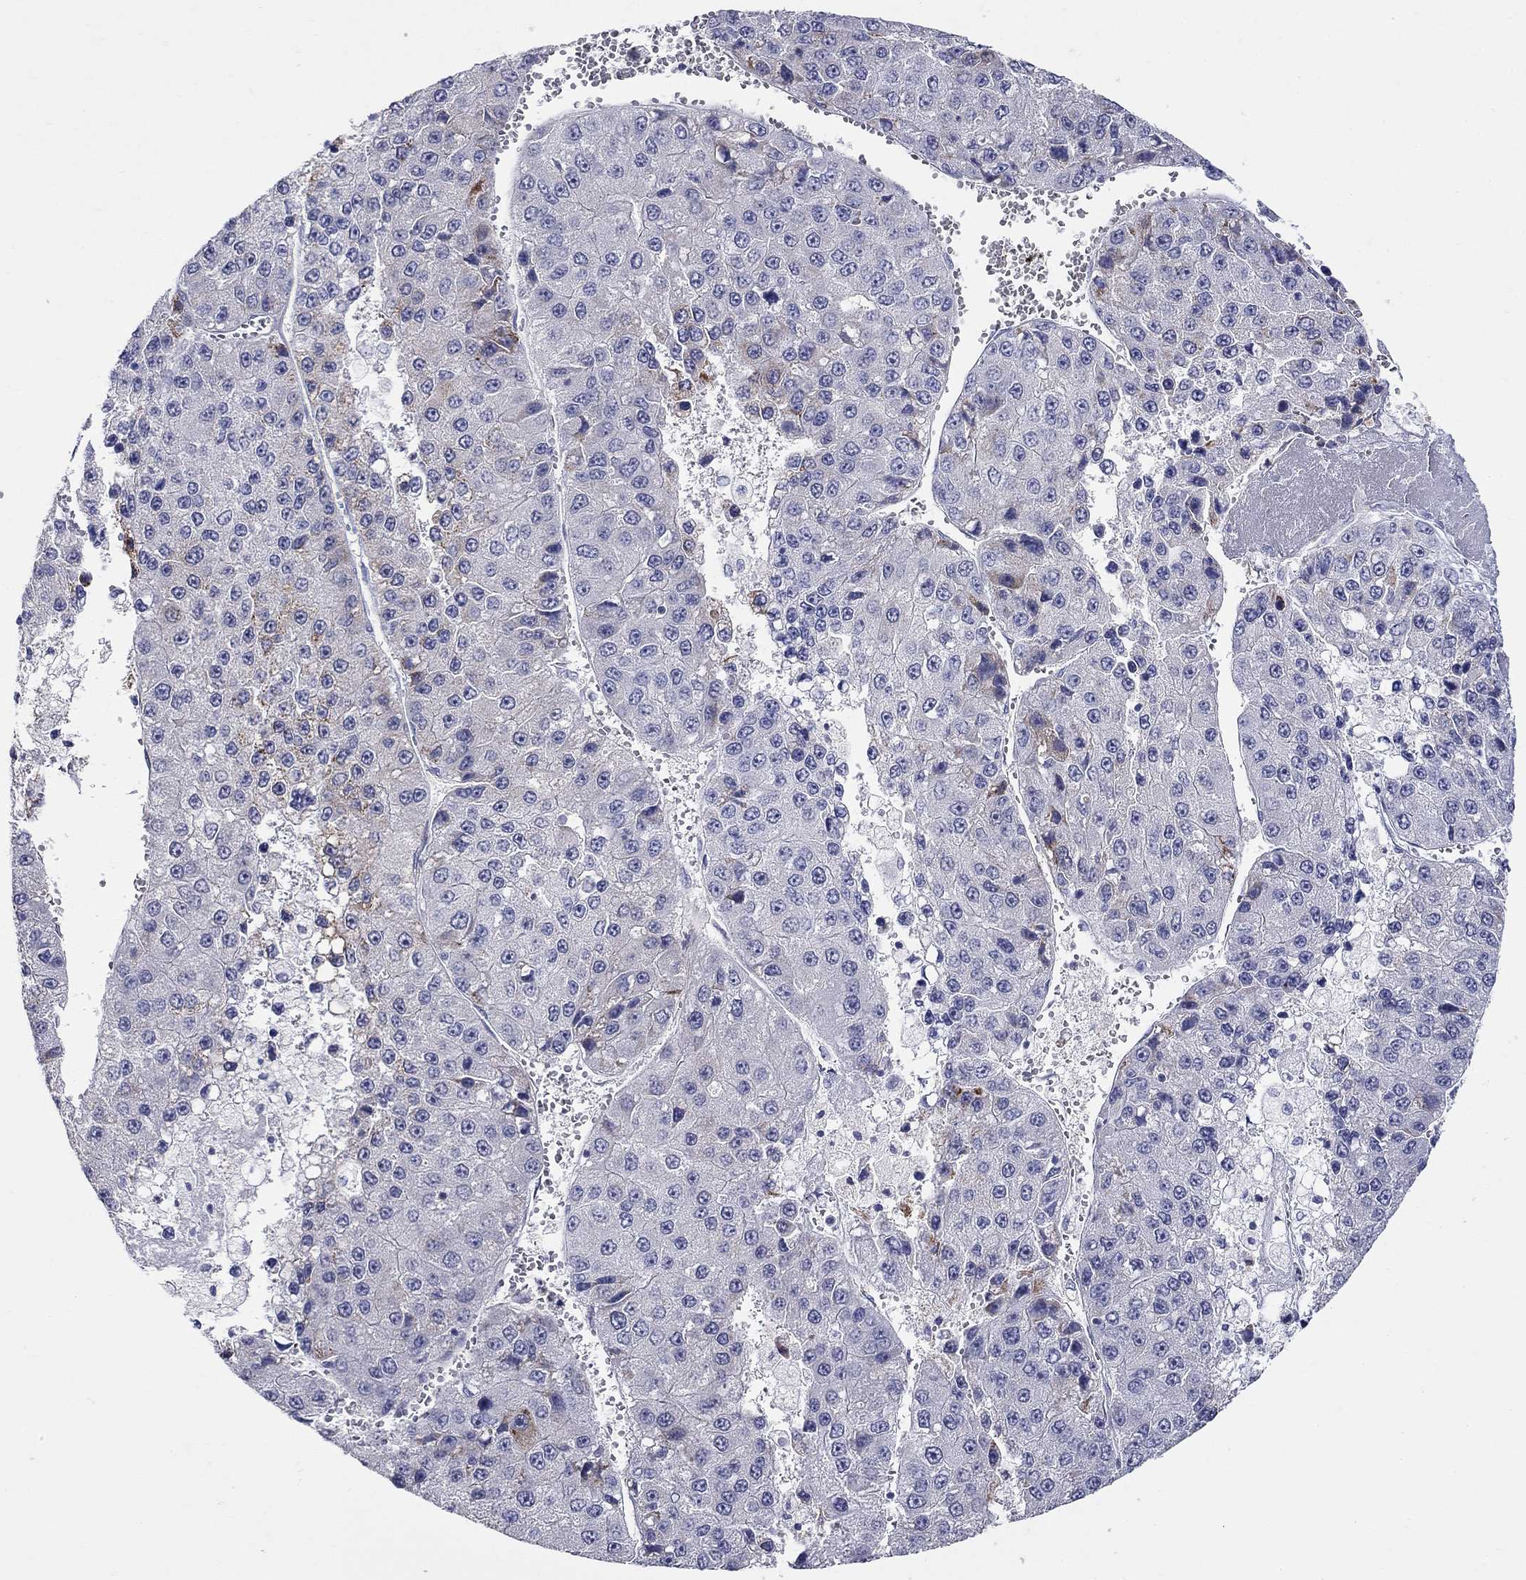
{"staining": {"intensity": "moderate", "quantity": "<25%", "location": "cytoplasmic/membranous"}, "tissue": "liver cancer", "cell_type": "Tumor cells", "image_type": "cancer", "snomed": [{"axis": "morphology", "description": "Carcinoma, Hepatocellular, NOS"}, {"axis": "topography", "description": "Liver"}], "caption": "Immunohistochemical staining of liver hepatocellular carcinoma reveals moderate cytoplasmic/membranous protein positivity in approximately <25% of tumor cells.", "gene": "HMX2", "patient": {"sex": "female", "age": 73}}